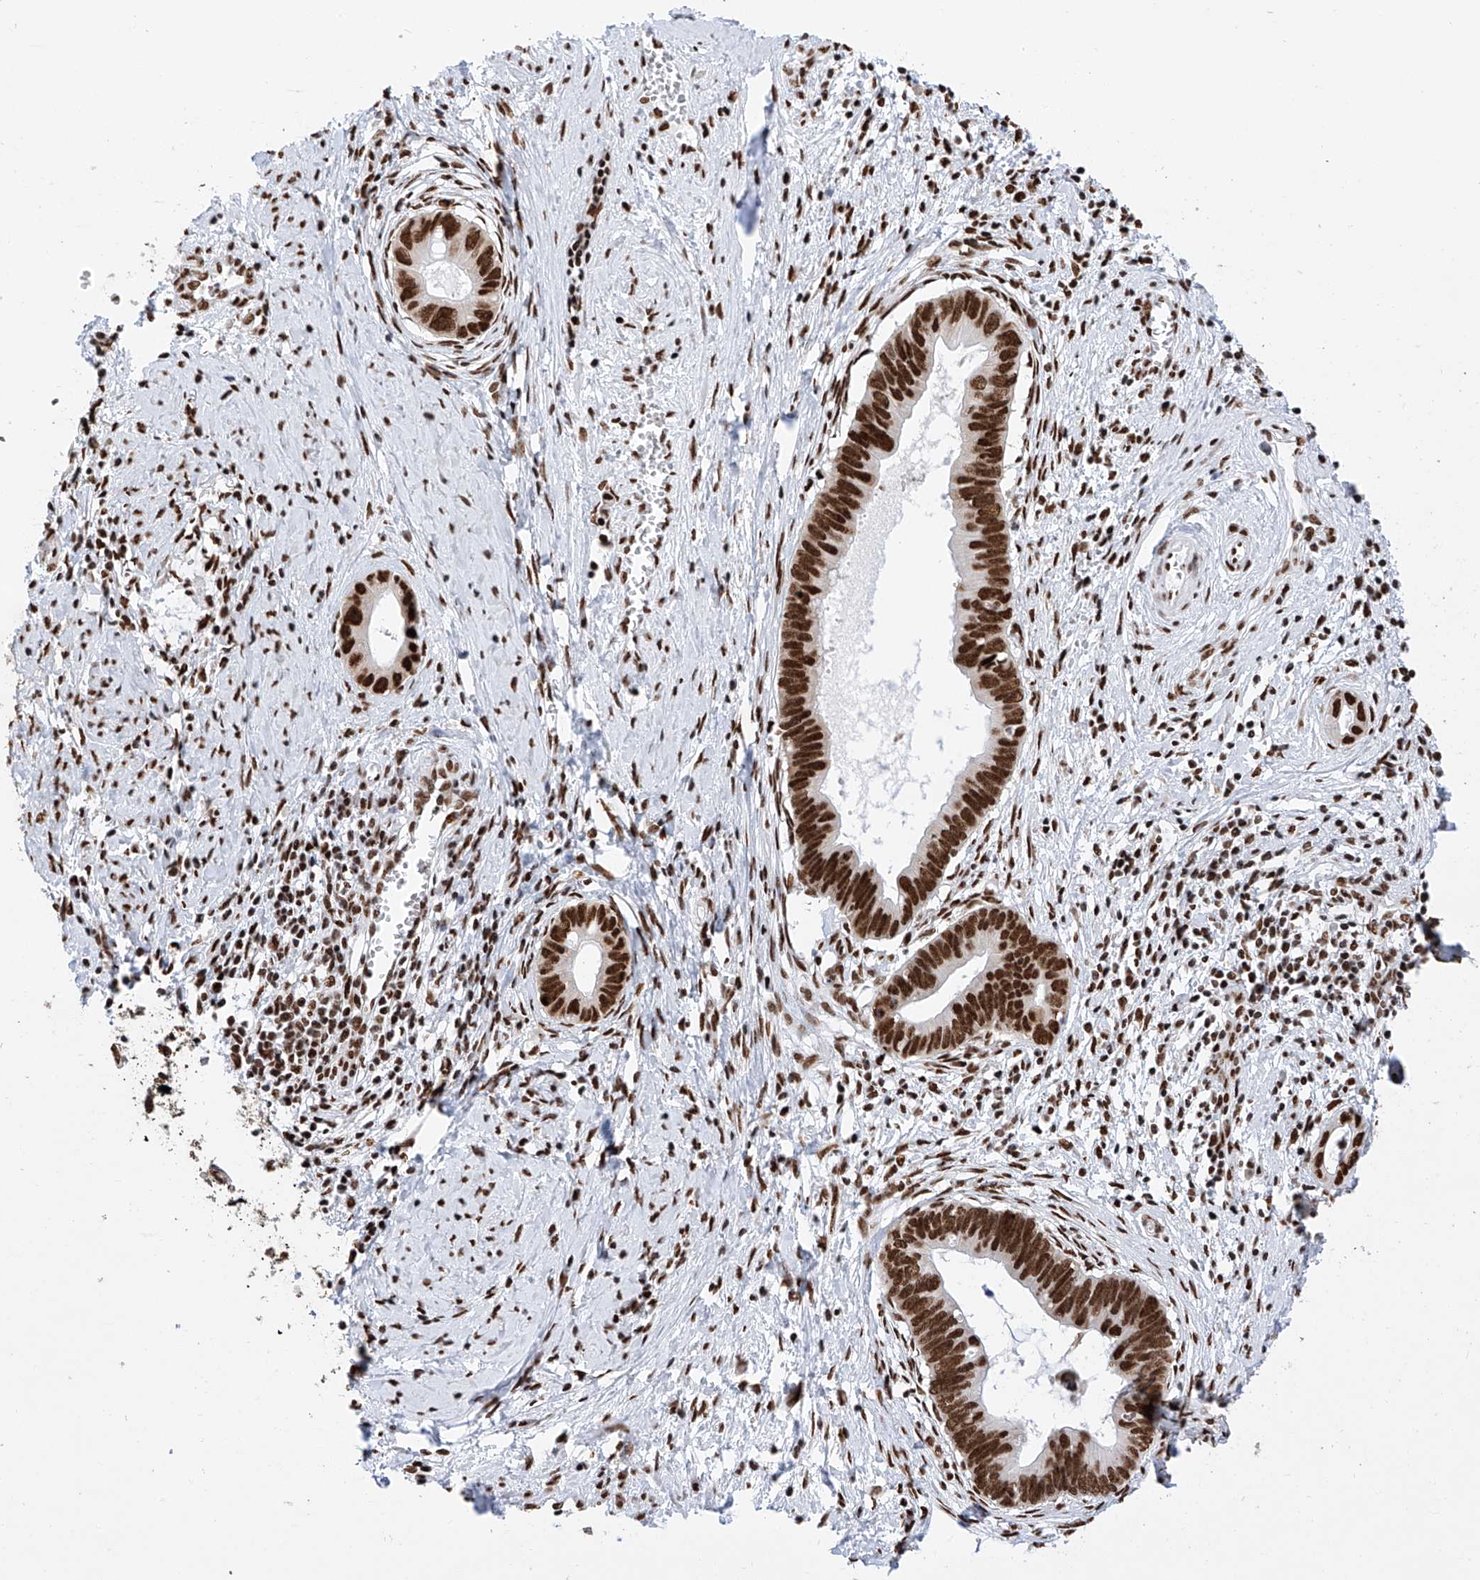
{"staining": {"intensity": "strong", "quantity": ">75%", "location": "nuclear"}, "tissue": "cervical cancer", "cell_type": "Tumor cells", "image_type": "cancer", "snomed": [{"axis": "morphology", "description": "Adenocarcinoma, NOS"}, {"axis": "topography", "description": "Cervix"}], "caption": "Immunohistochemical staining of cervical adenocarcinoma displays high levels of strong nuclear staining in approximately >75% of tumor cells.", "gene": "SRSF6", "patient": {"sex": "female", "age": 44}}